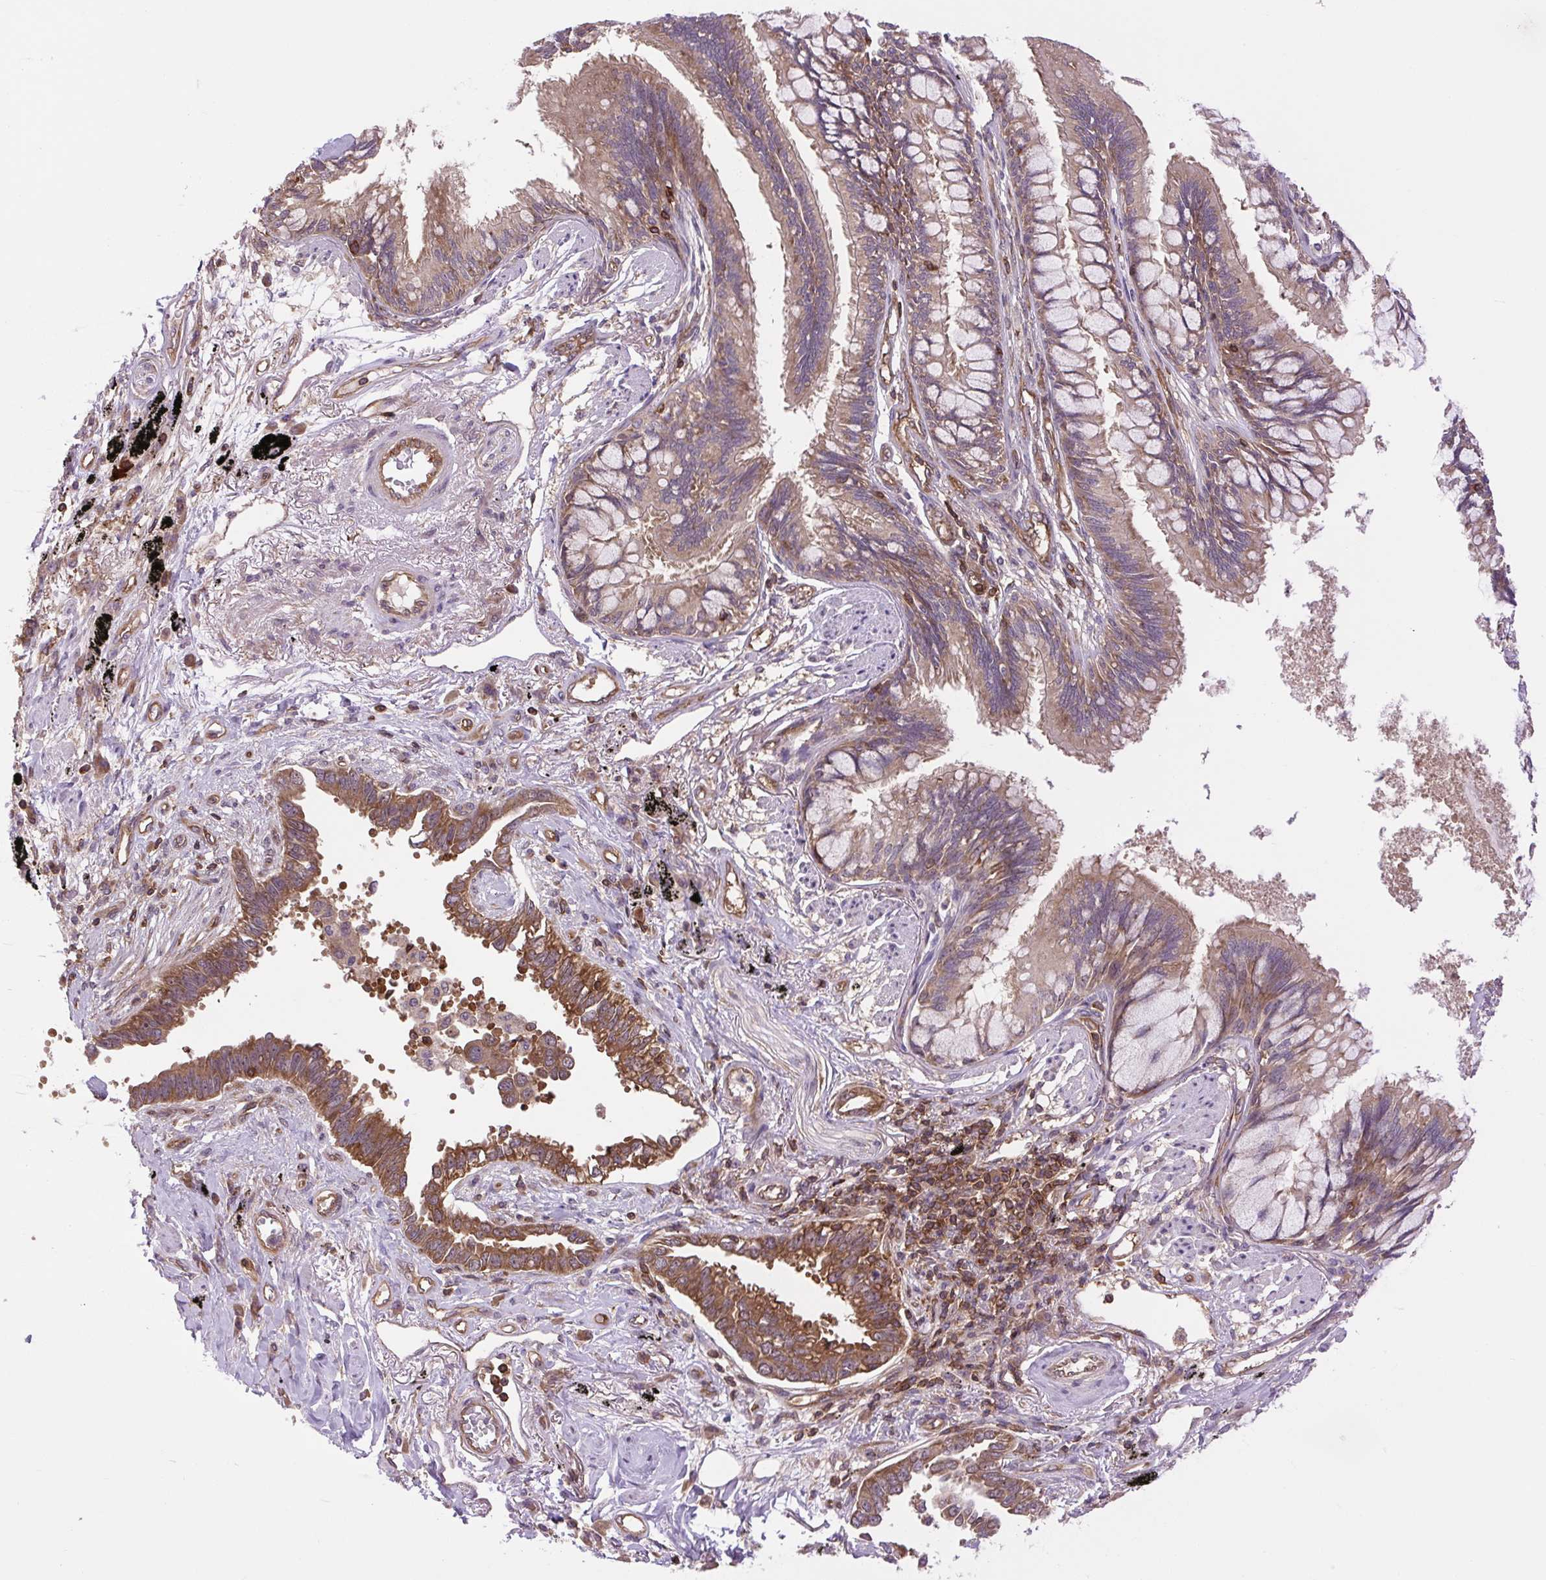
{"staining": {"intensity": "strong", "quantity": ">75%", "location": "cytoplasmic/membranous"}, "tissue": "lung cancer", "cell_type": "Tumor cells", "image_type": "cancer", "snomed": [{"axis": "morphology", "description": "Adenocarcinoma, NOS"}, {"axis": "topography", "description": "Lung"}], "caption": "Strong cytoplasmic/membranous positivity is seen in approximately >75% of tumor cells in lung cancer (adenocarcinoma). (DAB IHC, brown staining for protein, blue staining for nuclei).", "gene": "PLCG1", "patient": {"sex": "male", "age": 67}}